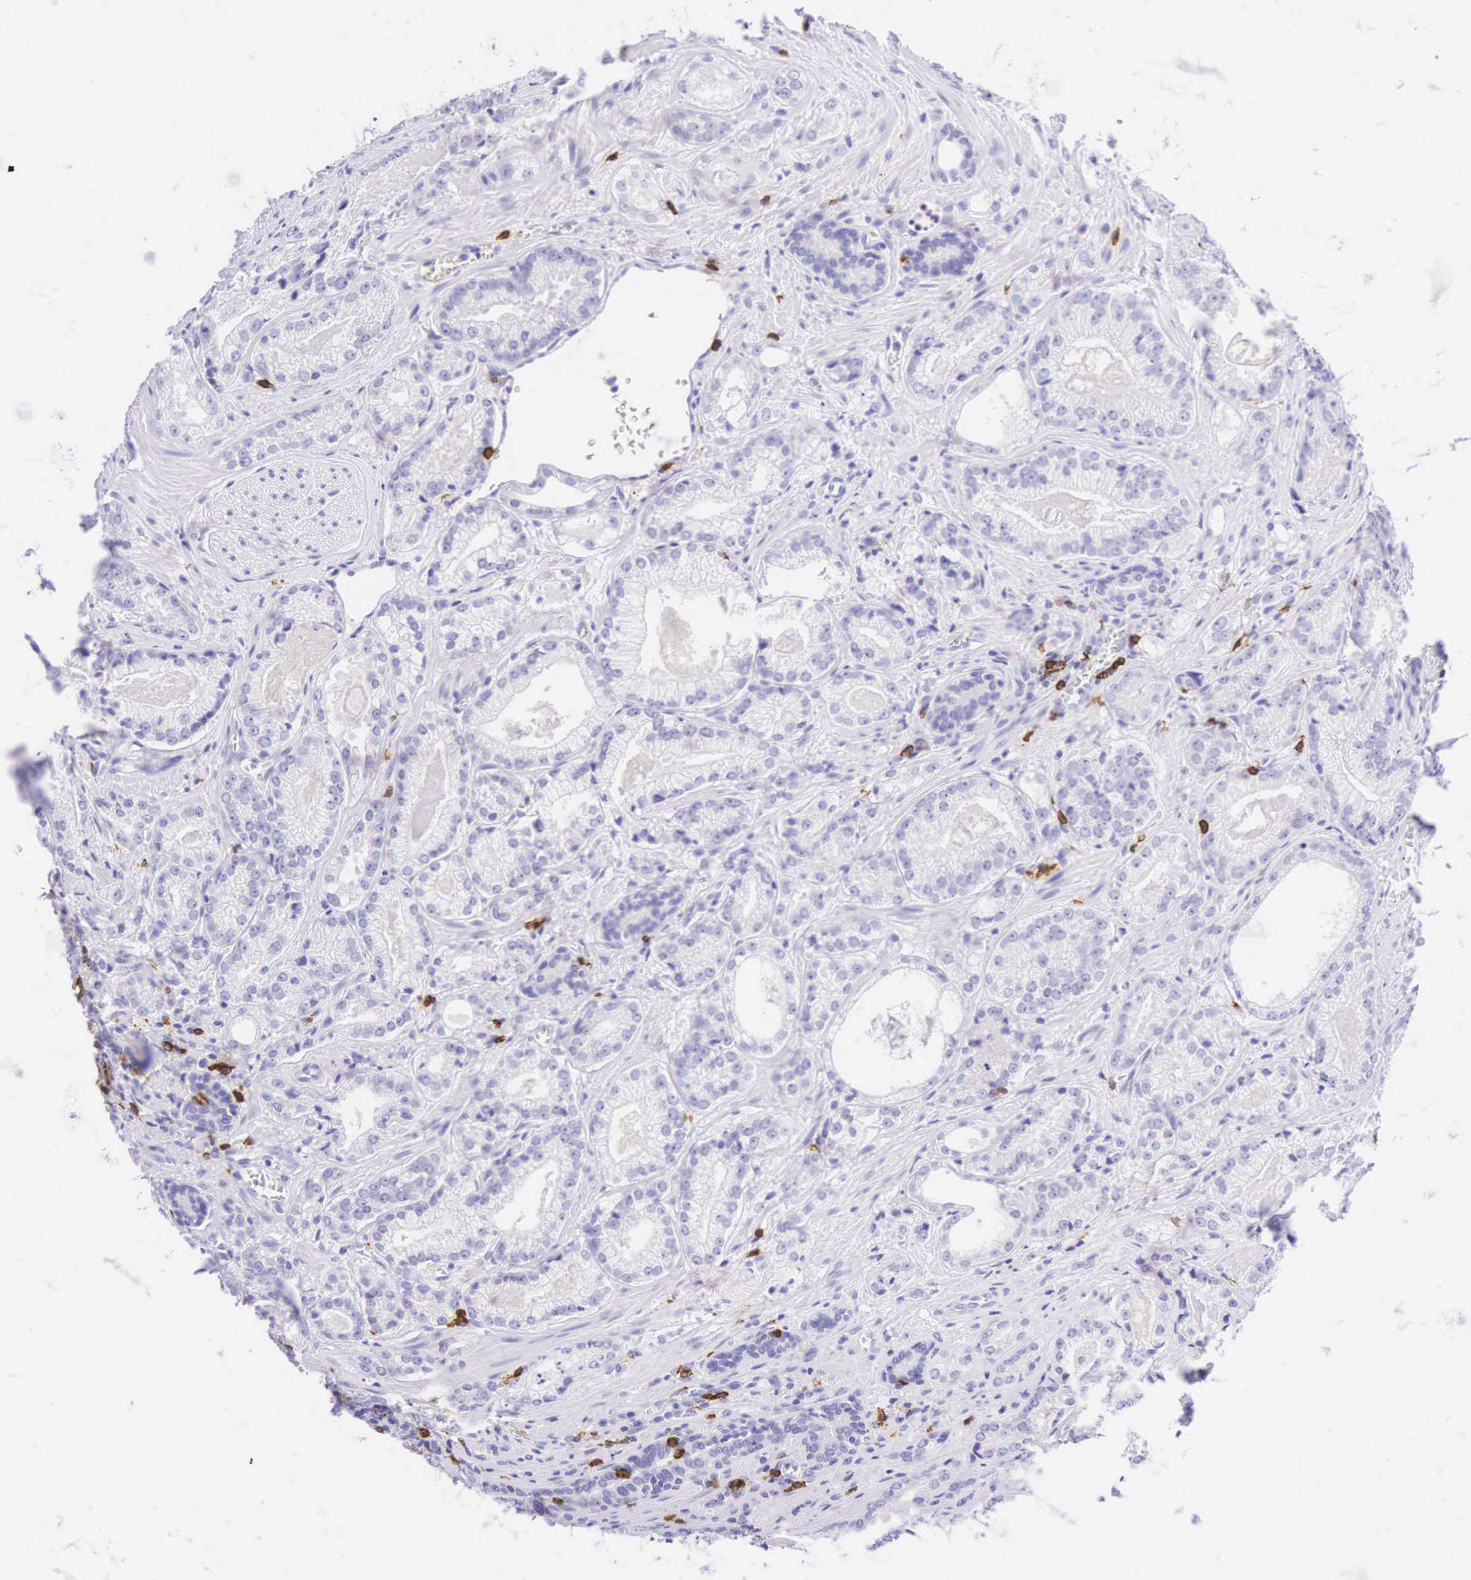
{"staining": {"intensity": "negative", "quantity": "none", "location": "none"}, "tissue": "prostate cancer", "cell_type": "Tumor cells", "image_type": "cancer", "snomed": [{"axis": "morphology", "description": "Adenocarcinoma, Medium grade"}, {"axis": "topography", "description": "Prostate"}], "caption": "Photomicrograph shows no significant protein expression in tumor cells of prostate cancer. Nuclei are stained in blue.", "gene": "CD8A", "patient": {"sex": "male", "age": 68}}